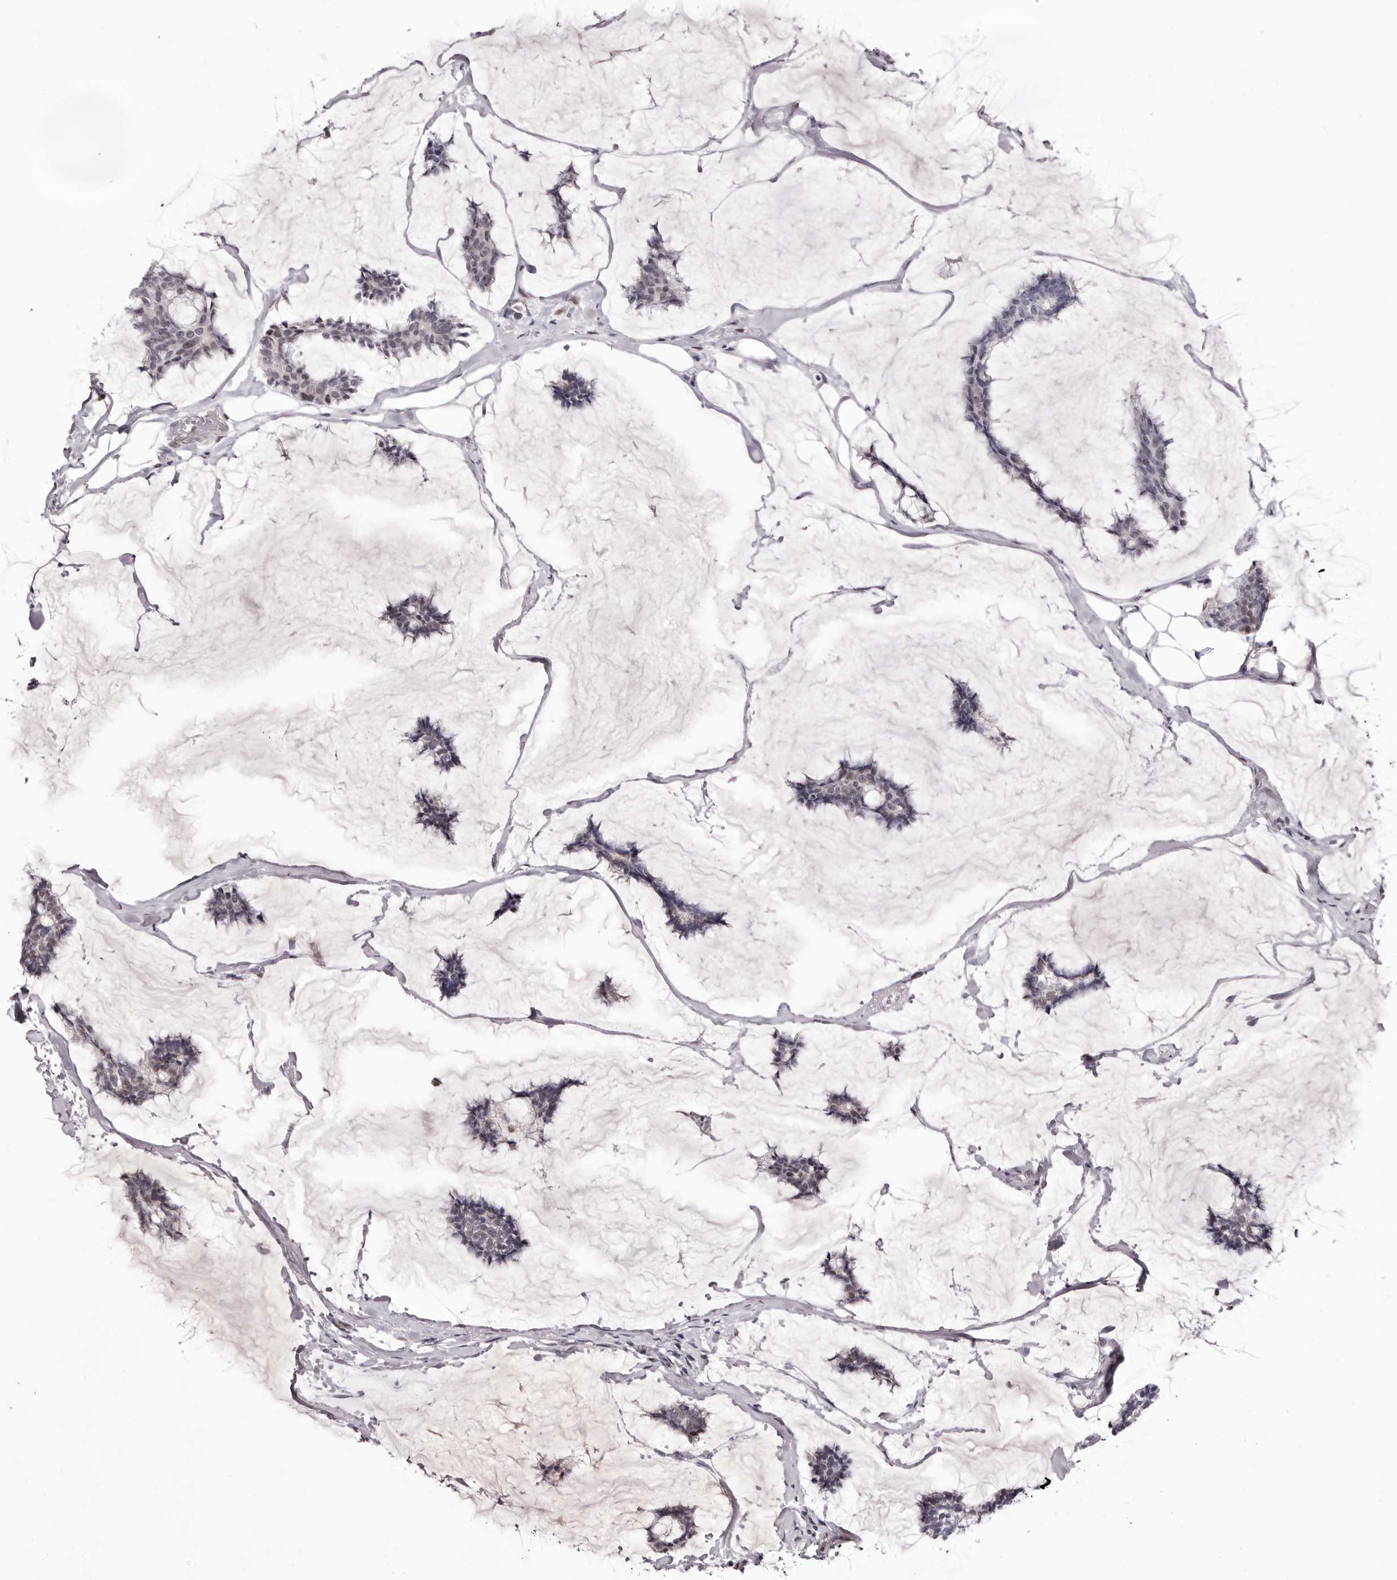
{"staining": {"intensity": "negative", "quantity": "none", "location": "none"}, "tissue": "breast cancer", "cell_type": "Tumor cells", "image_type": "cancer", "snomed": [{"axis": "morphology", "description": "Duct carcinoma"}, {"axis": "topography", "description": "Breast"}], "caption": "Immunohistochemistry of breast cancer (infiltrating ductal carcinoma) demonstrates no expression in tumor cells.", "gene": "FBXO5", "patient": {"sex": "female", "age": 93}}